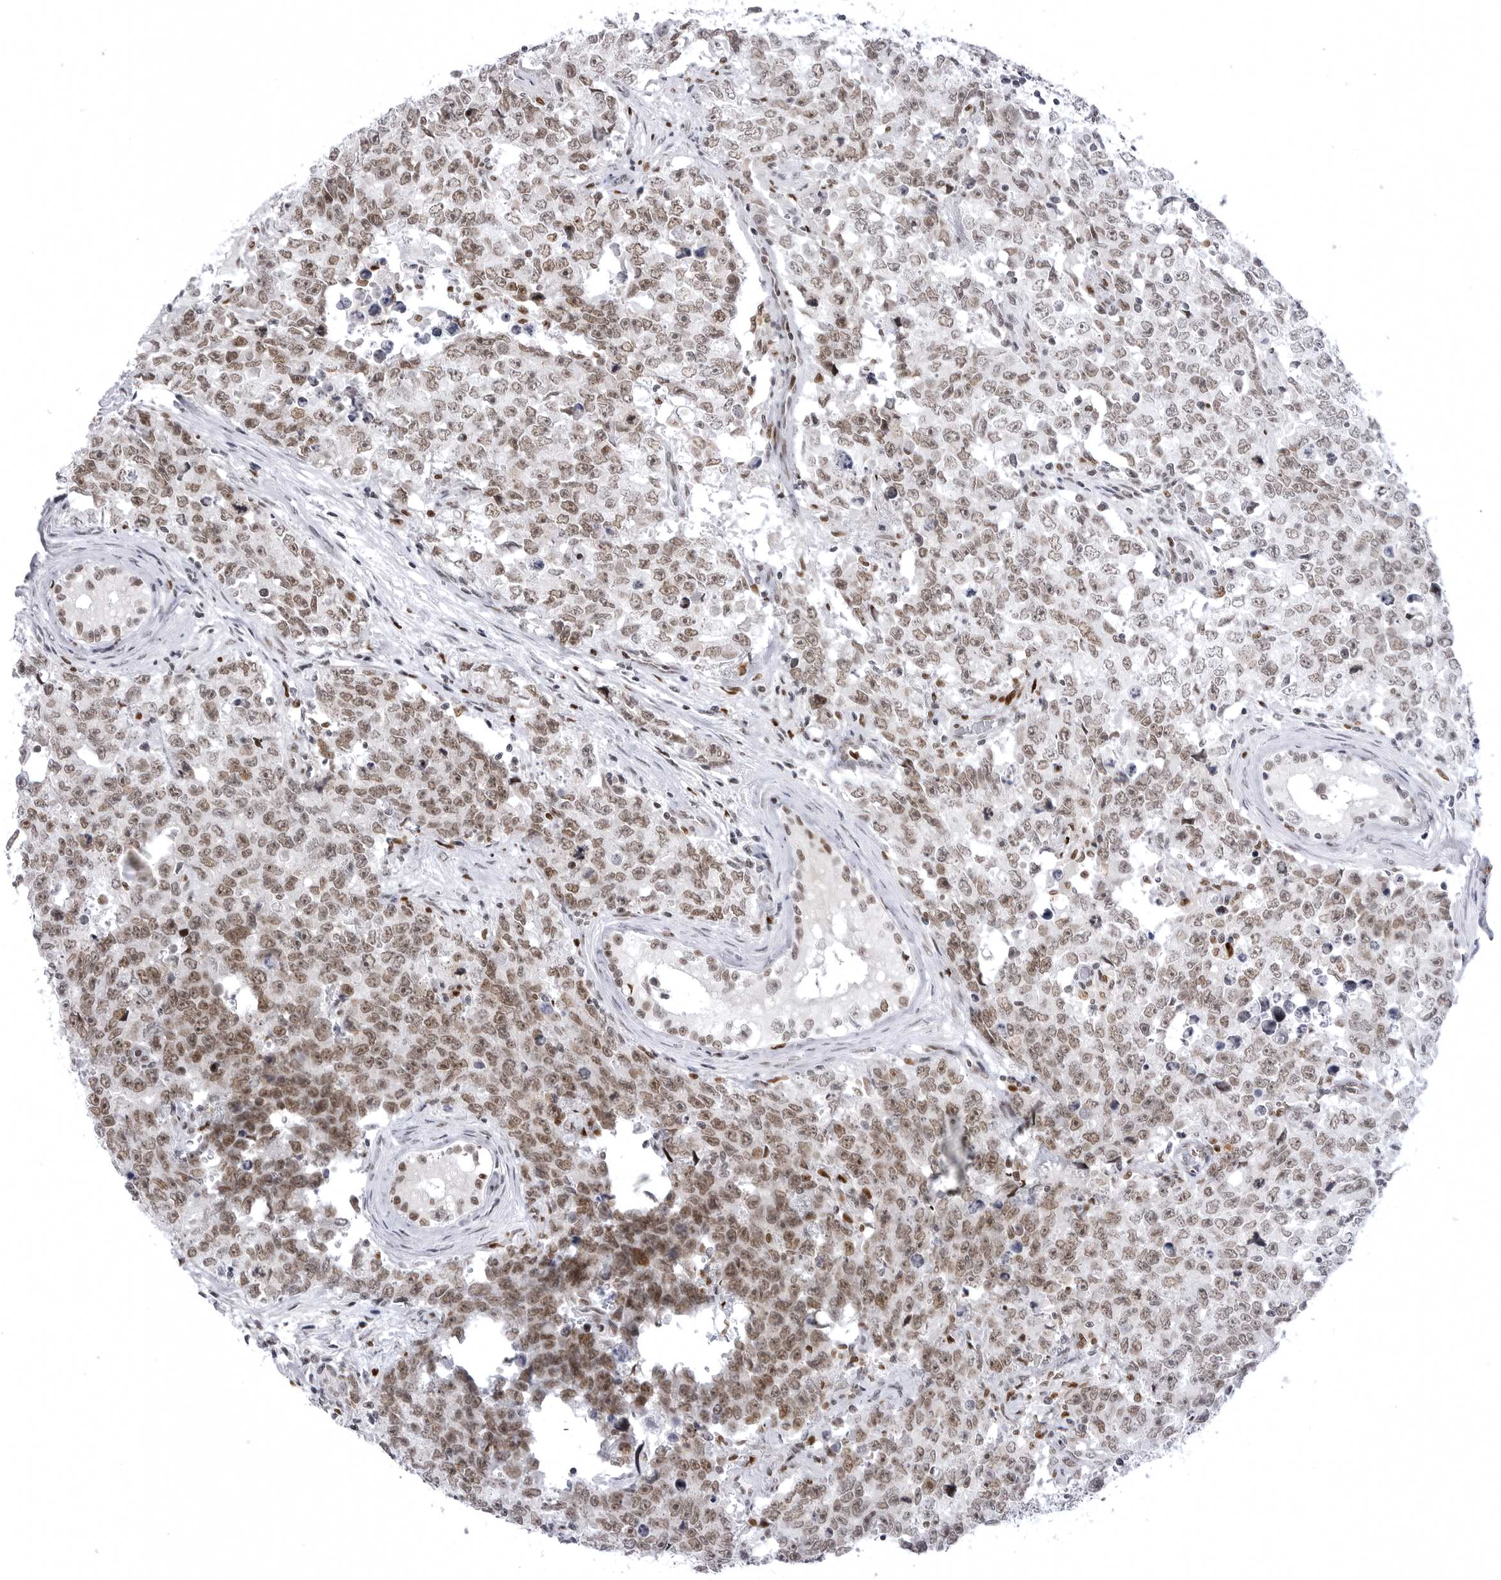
{"staining": {"intensity": "moderate", "quantity": ">75%", "location": "nuclear"}, "tissue": "testis cancer", "cell_type": "Tumor cells", "image_type": "cancer", "snomed": [{"axis": "morphology", "description": "Carcinoma, Embryonal, NOS"}, {"axis": "topography", "description": "Testis"}], "caption": "A photomicrograph of human embryonal carcinoma (testis) stained for a protein exhibits moderate nuclear brown staining in tumor cells. (IHC, brightfield microscopy, high magnification).", "gene": "PTK2B", "patient": {"sex": "male", "age": 28}}